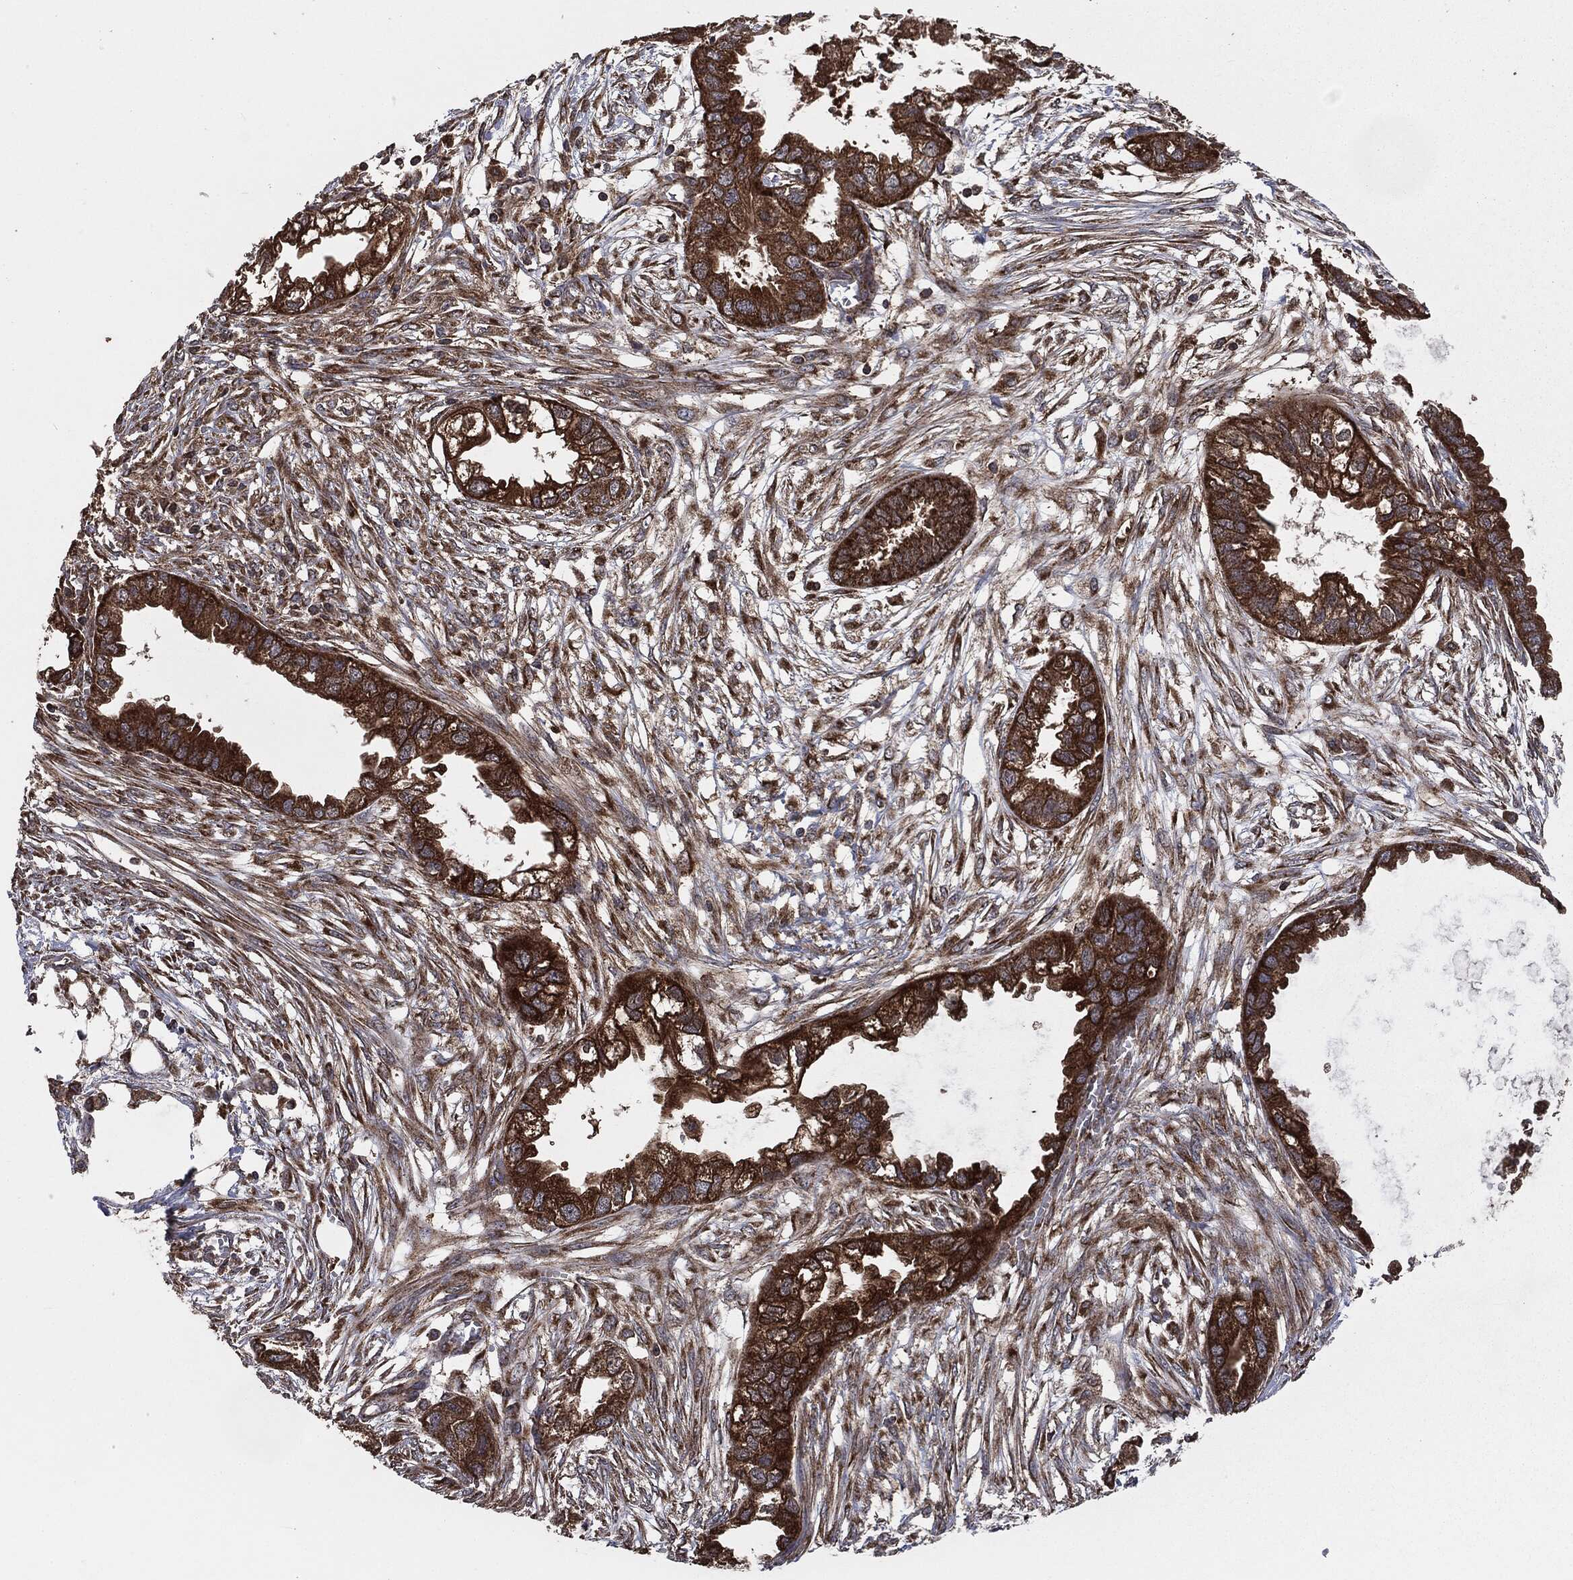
{"staining": {"intensity": "strong", "quantity": ">75%", "location": "cytoplasmic/membranous"}, "tissue": "endometrial cancer", "cell_type": "Tumor cells", "image_type": "cancer", "snomed": [{"axis": "morphology", "description": "Adenocarcinoma, NOS"}, {"axis": "morphology", "description": "Adenocarcinoma, metastatic, NOS"}, {"axis": "topography", "description": "Adipose tissue"}, {"axis": "topography", "description": "Endometrium"}], "caption": "IHC micrograph of neoplastic tissue: endometrial cancer (adenocarcinoma) stained using IHC reveals high levels of strong protein expression localized specifically in the cytoplasmic/membranous of tumor cells, appearing as a cytoplasmic/membranous brown color.", "gene": "MAPK6", "patient": {"sex": "female", "age": 67}}